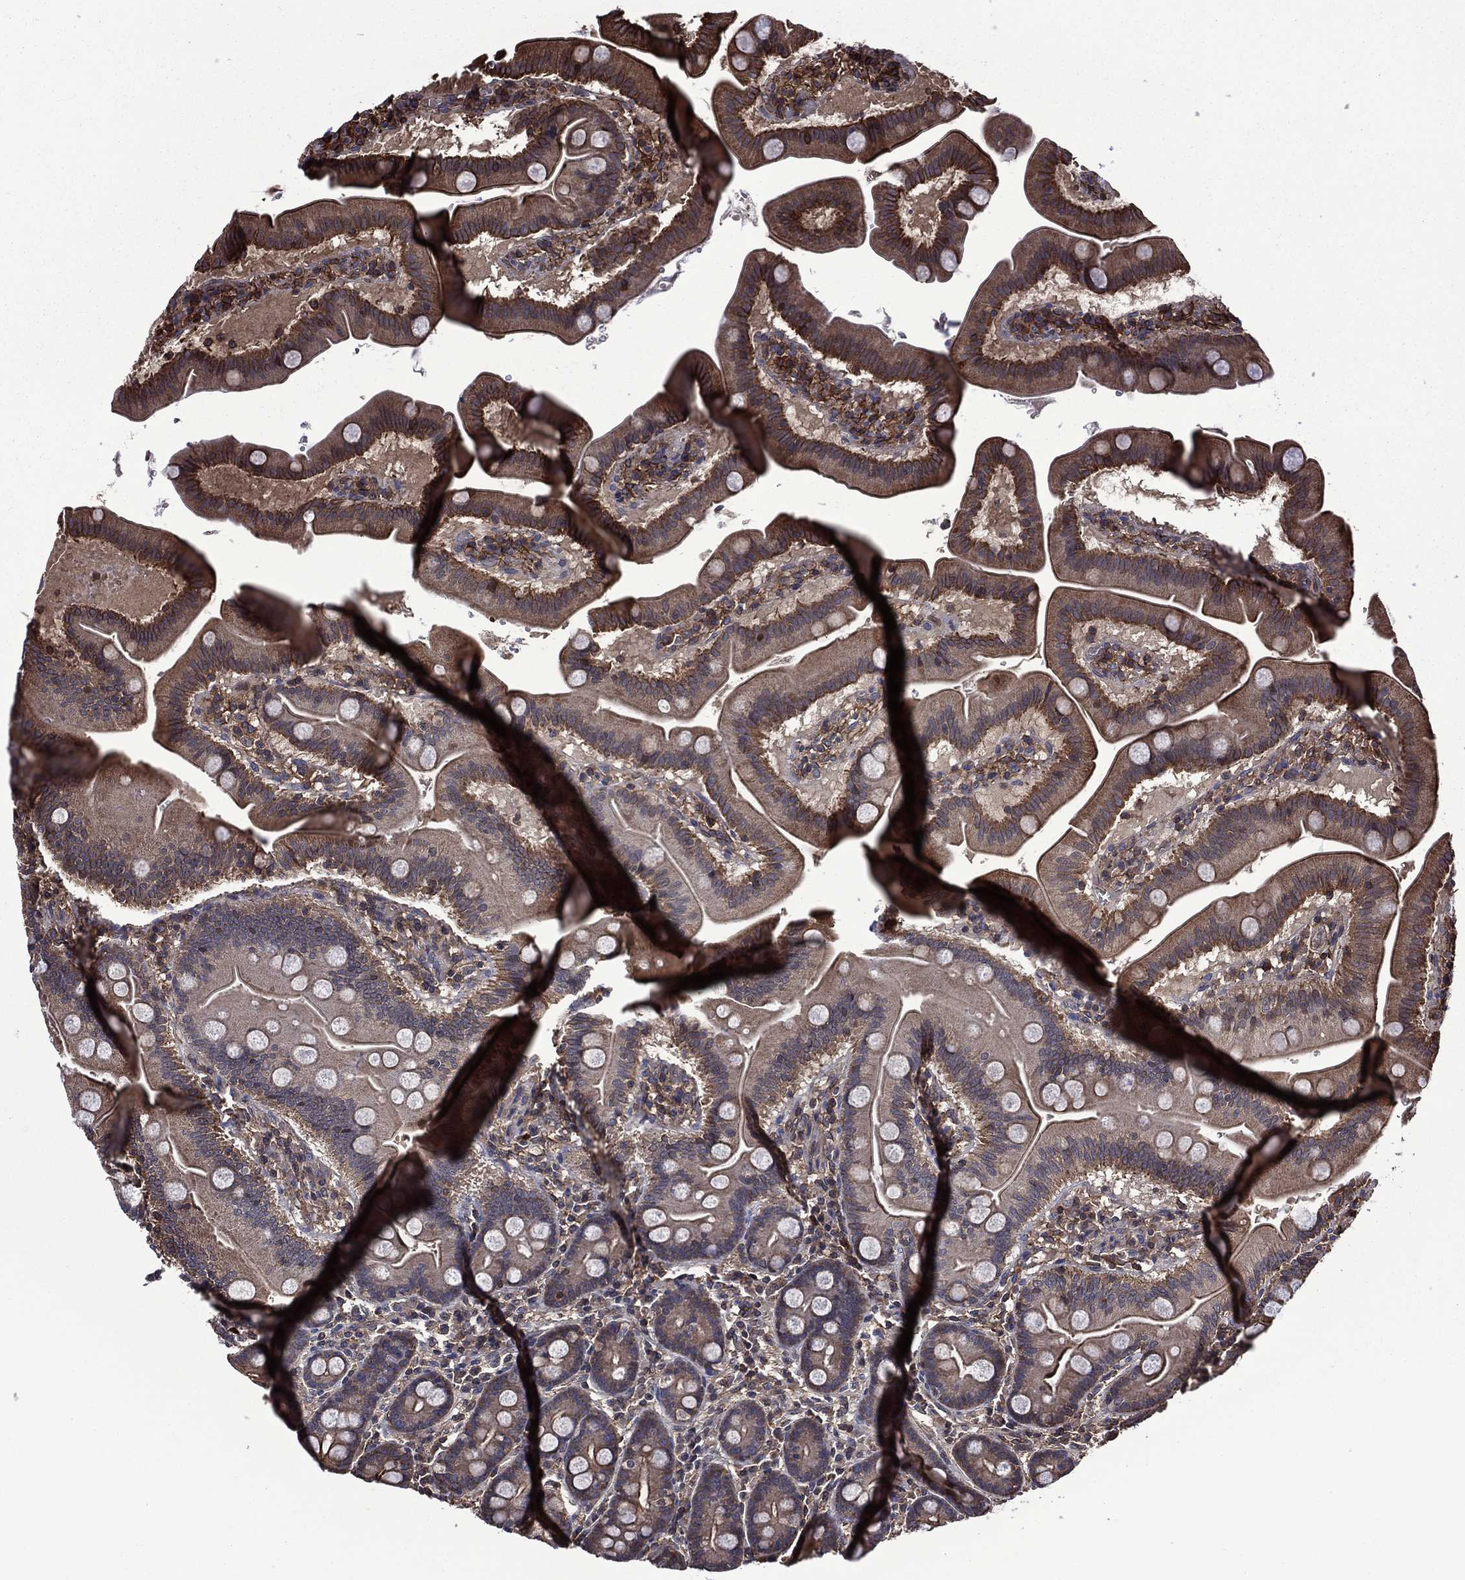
{"staining": {"intensity": "moderate", "quantity": ">75%", "location": "cytoplasmic/membranous"}, "tissue": "duodenum", "cell_type": "Glandular cells", "image_type": "normal", "snomed": [{"axis": "morphology", "description": "Normal tissue, NOS"}, {"axis": "topography", "description": "Duodenum"}], "caption": "Human duodenum stained with a brown dye demonstrates moderate cytoplasmic/membranous positive staining in about >75% of glandular cells.", "gene": "PLPP3", "patient": {"sex": "male", "age": 59}}